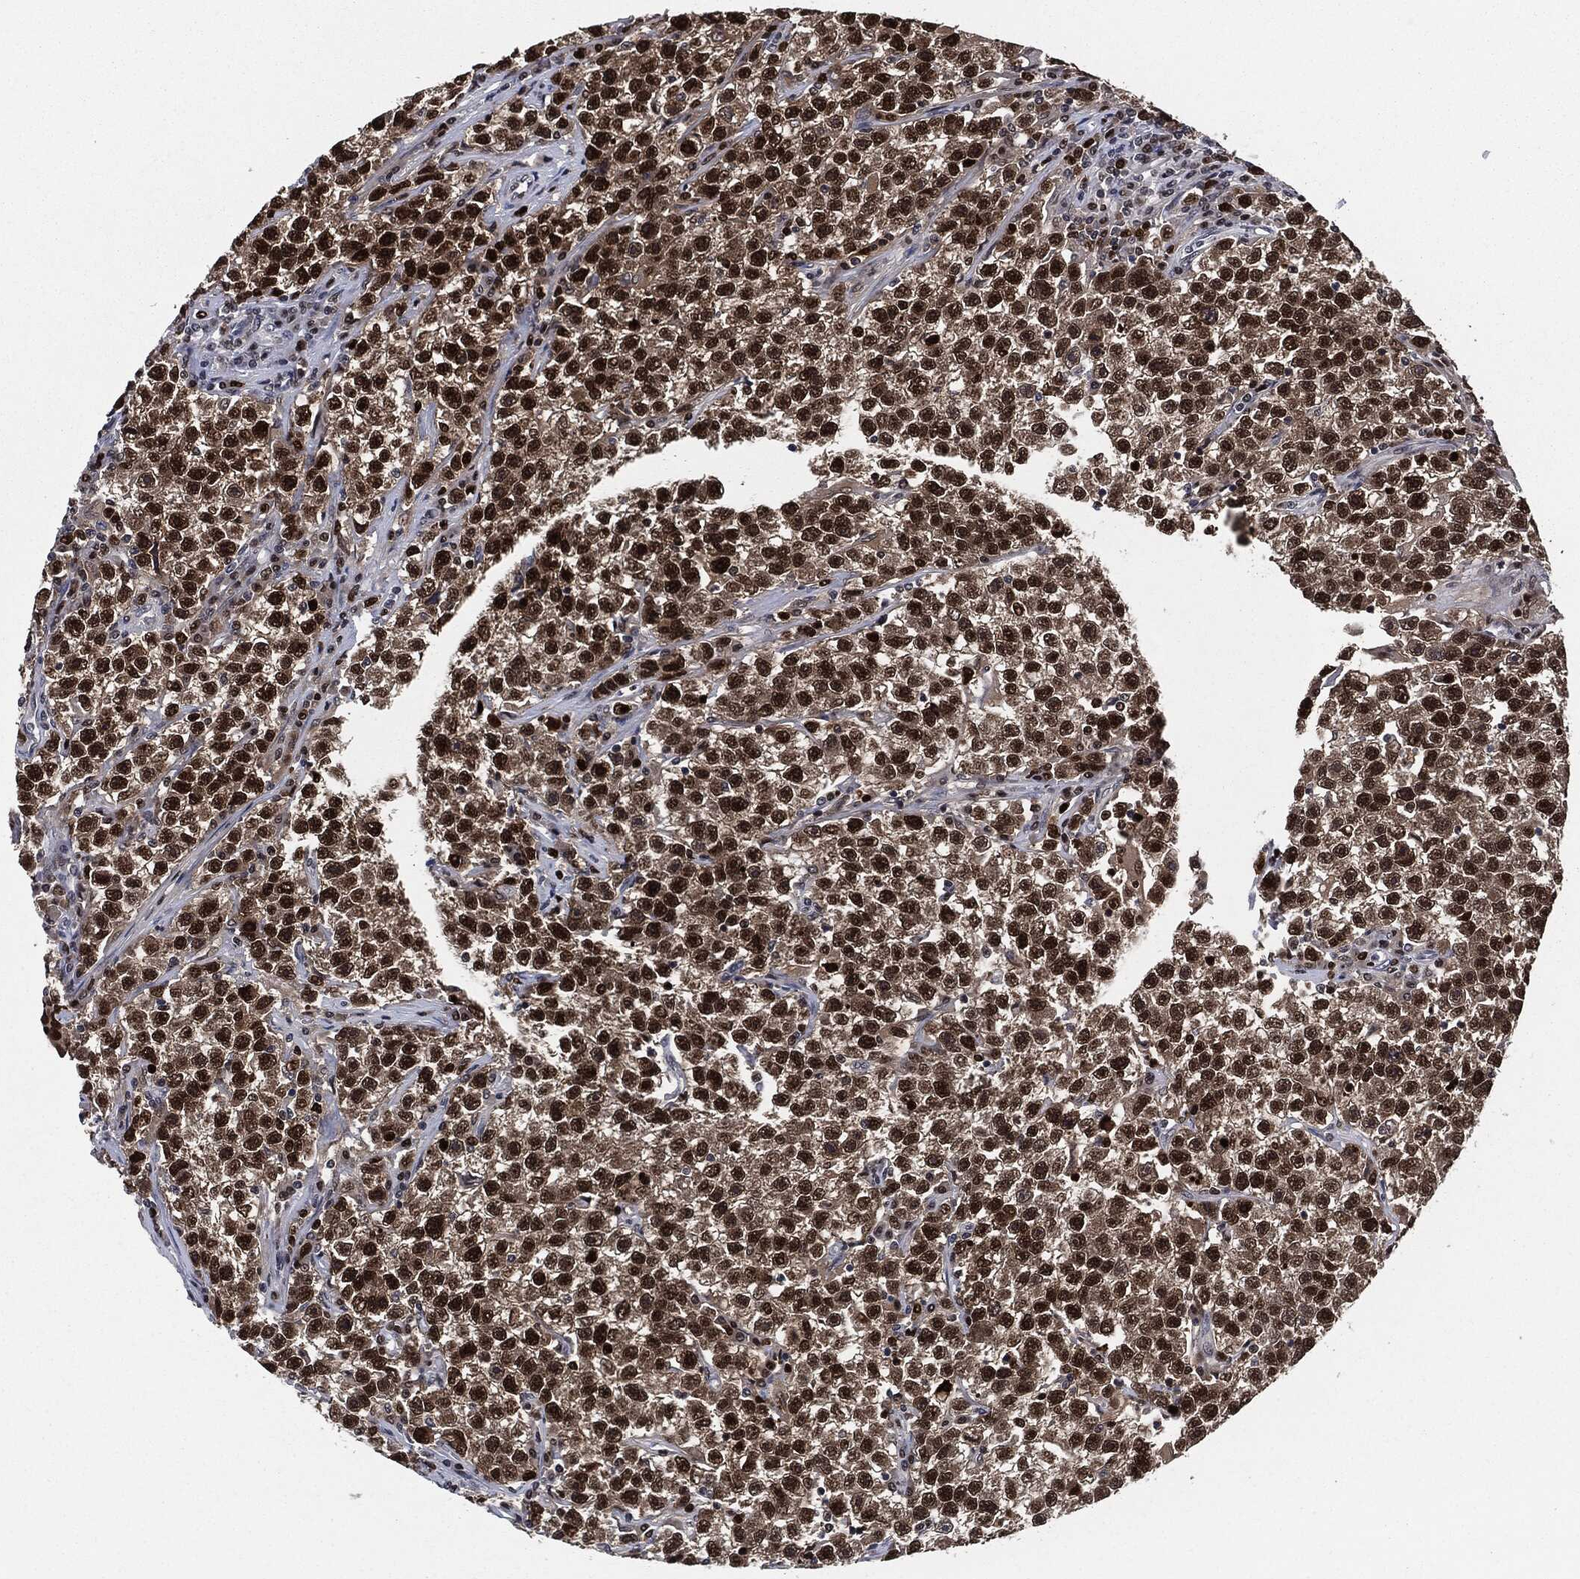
{"staining": {"intensity": "strong", "quantity": ">75%", "location": "nuclear"}, "tissue": "testis cancer", "cell_type": "Tumor cells", "image_type": "cancer", "snomed": [{"axis": "morphology", "description": "Seminoma, NOS"}, {"axis": "topography", "description": "Testis"}], "caption": "An immunohistochemistry (IHC) histopathology image of tumor tissue is shown. Protein staining in brown shows strong nuclear positivity in testis cancer within tumor cells.", "gene": "PCNA", "patient": {"sex": "male", "age": 22}}